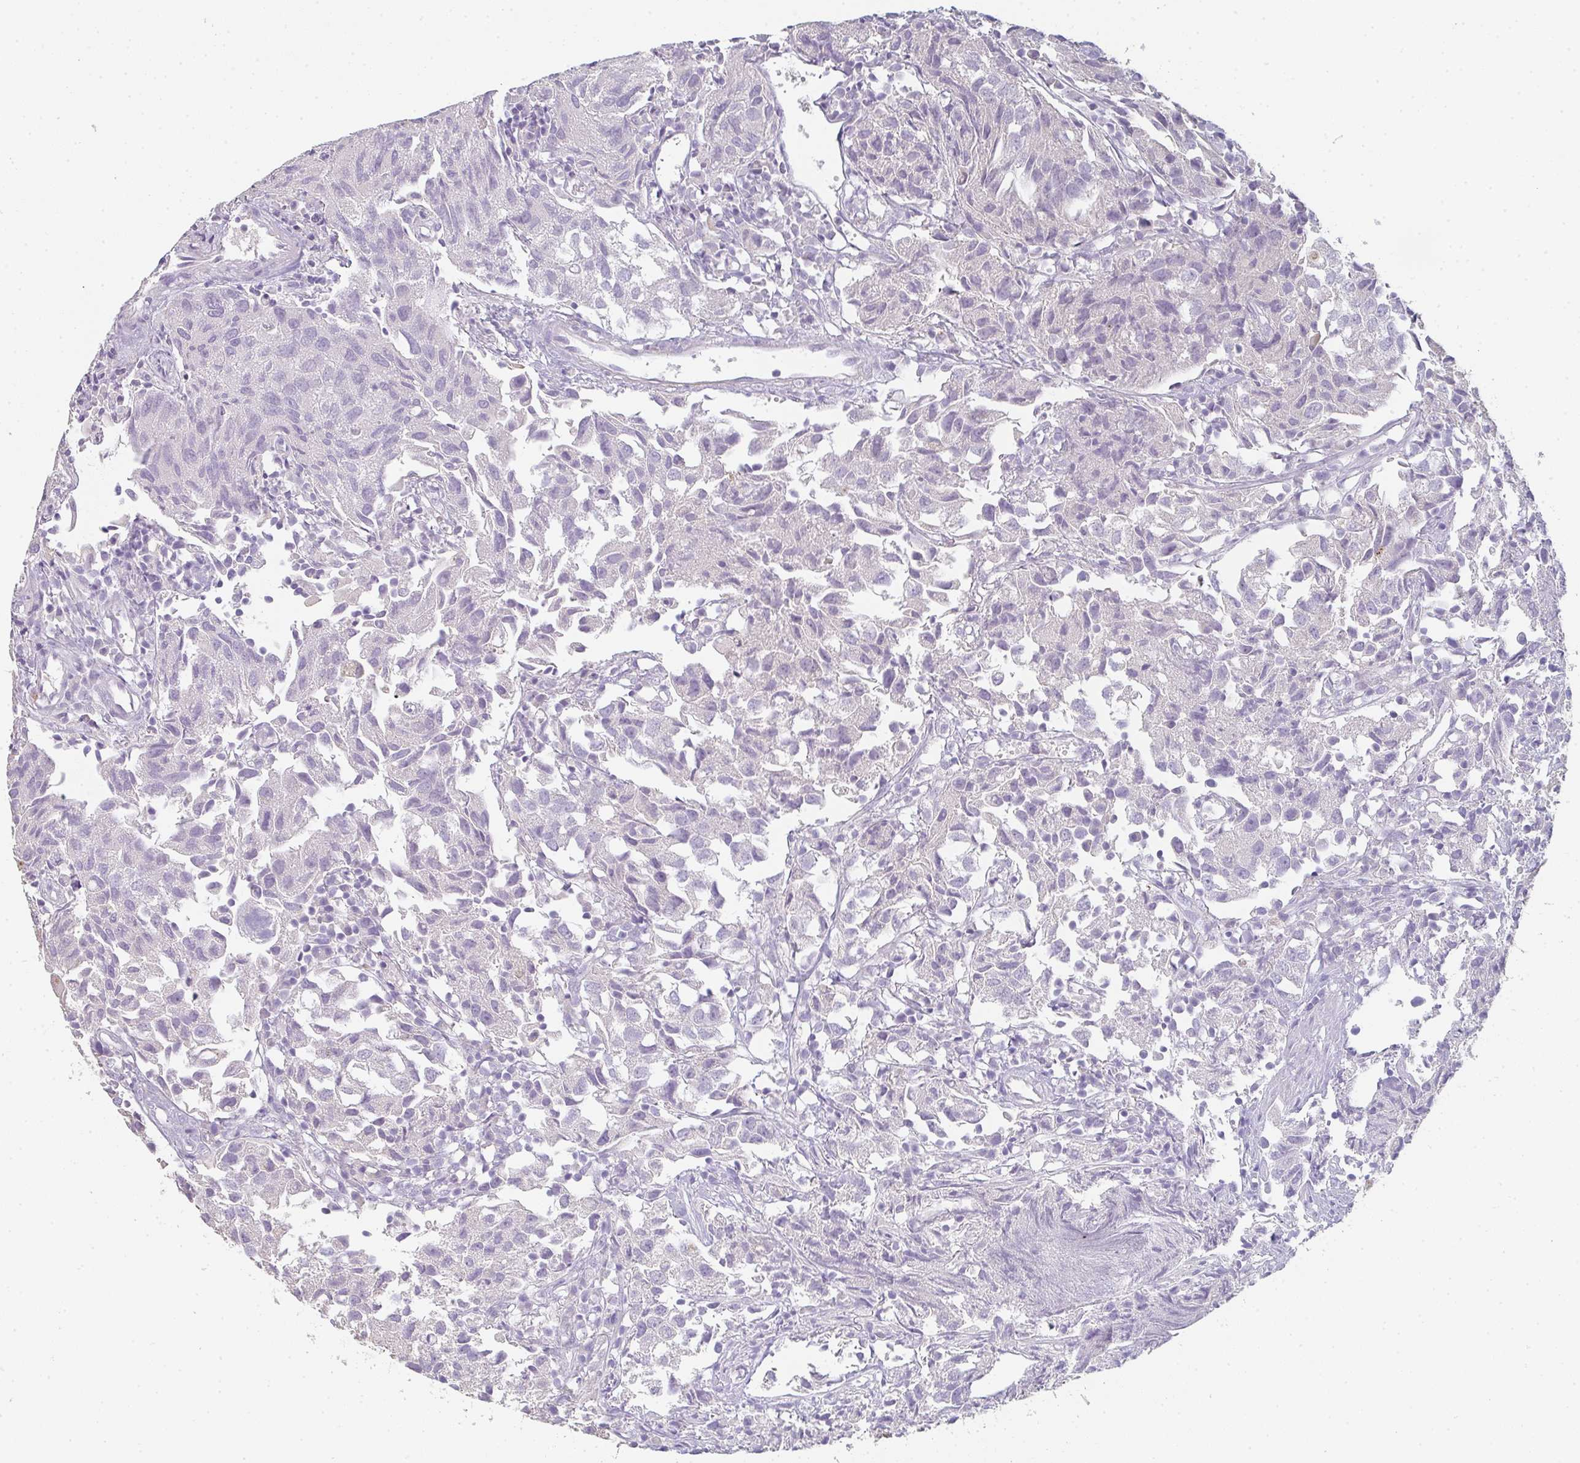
{"staining": {"intensity": "negative", "quantity": "none", "location": "none"}, "tissue": "urothelial cancer", "cell_type": "Tumor cells", "image_type": "cancer", "snomed": [{"axis": "morphology", "description": "Urothelial carcinoma, High grade"}, {"axis": "topography", "description": "Urinary bladder"}], "caption": "Immunohistochemistry (IHC) micrograph of human urothelial carcinoma (high-grade) stained for a protein (brown), which displays no expression in tumor cells.", "gene": "C1QTNF8", "patient": {"sex": "female", "age": 75}}